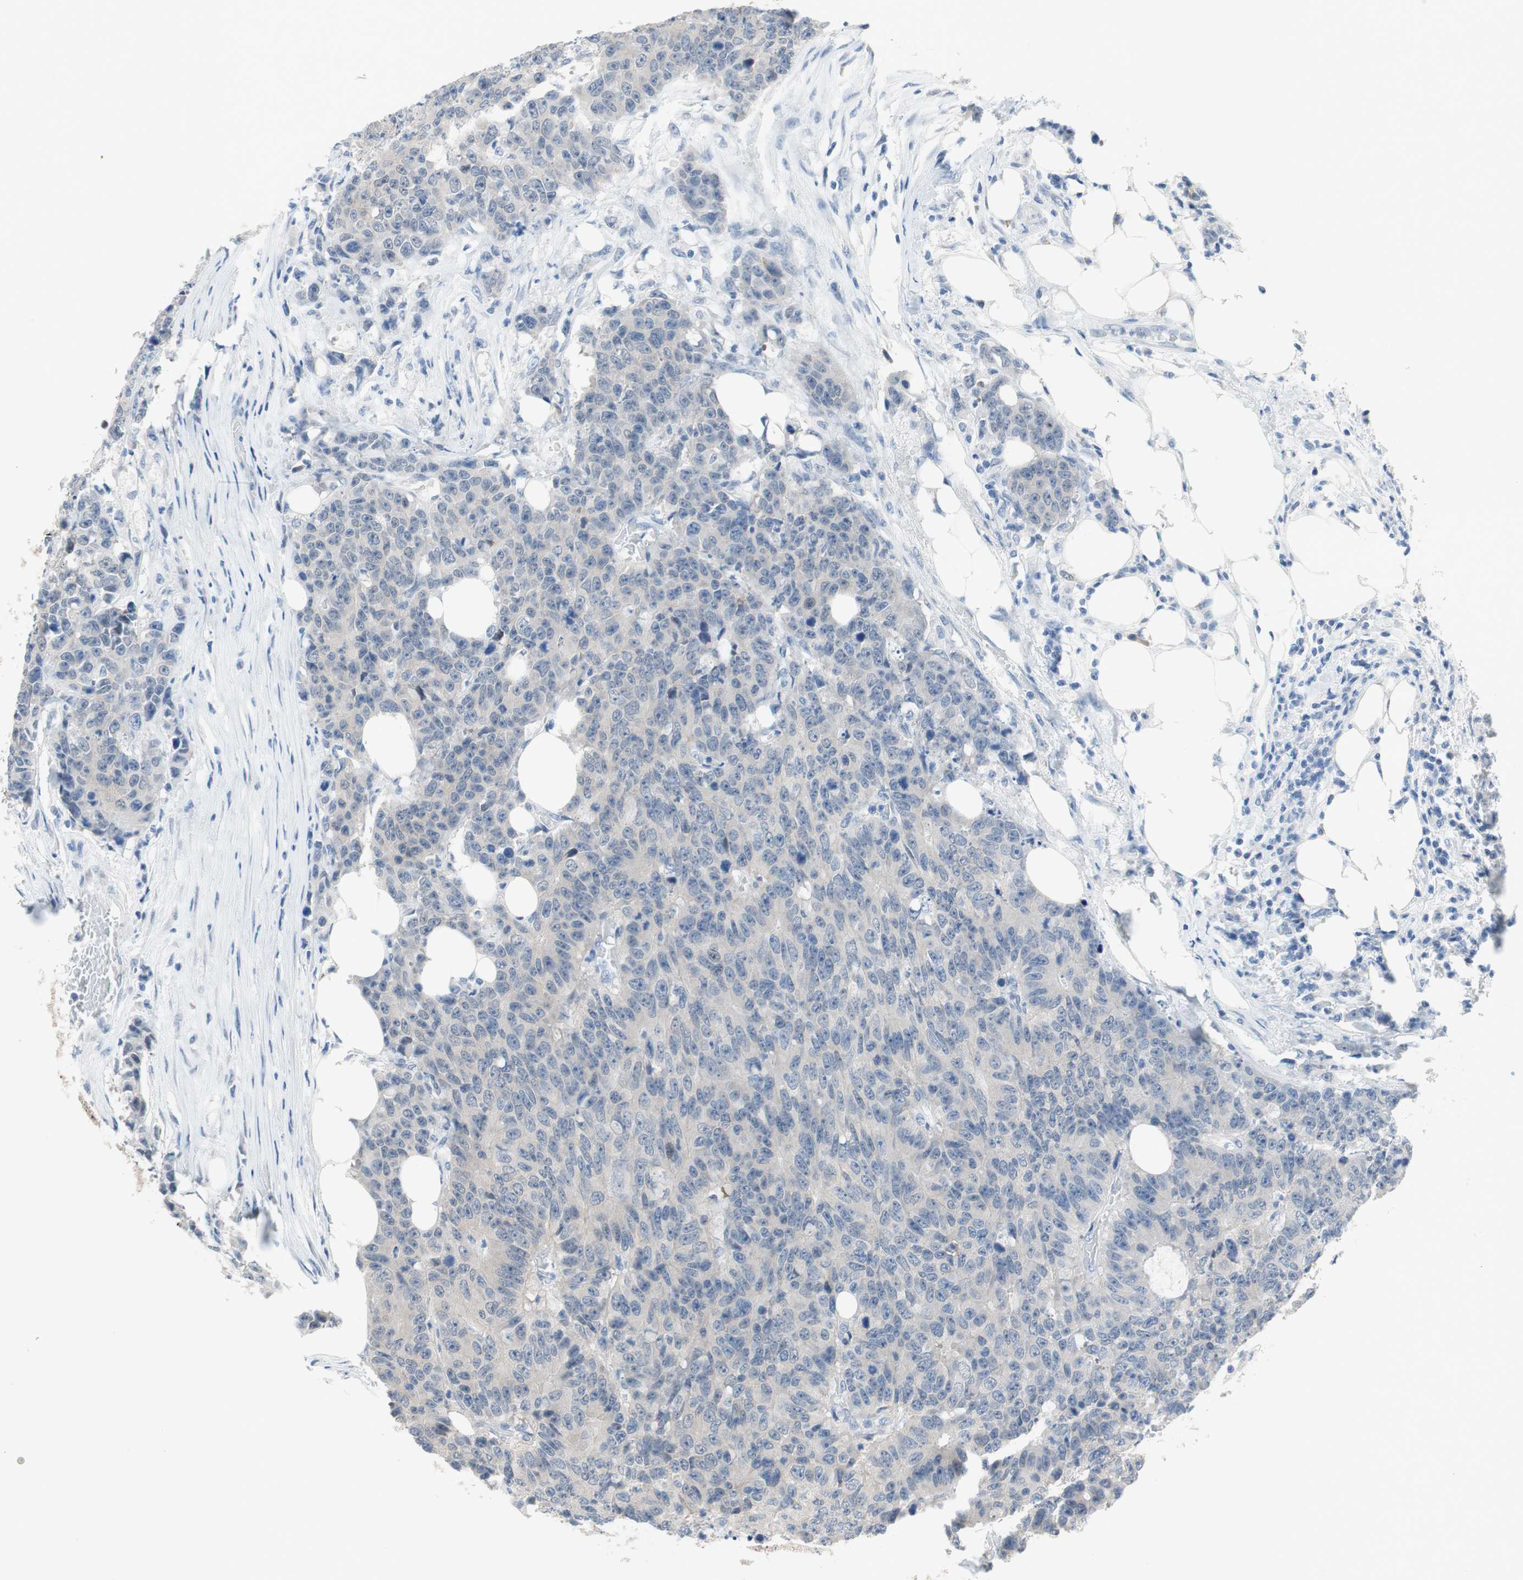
{"staining": {"intensity": "negative", "quantity": "none", "location": "none"}, "tissue": "colorectal cancer", "cell_type": "Tumor cells", "image_type": "cancer", "snomed": [{"axis": "morphology", "description": "Adenocarcinoma, NOS"}, {"axis": "topography", "description": "Colon"}], "caption": "A high-resolution image shows immunohistochemistry staining of adenocarcinoma (colorectal), which exhibits no significant staining in tumor cells.", "gene": "GRHL1", "patient": {"sex": "female", "age": 86}}